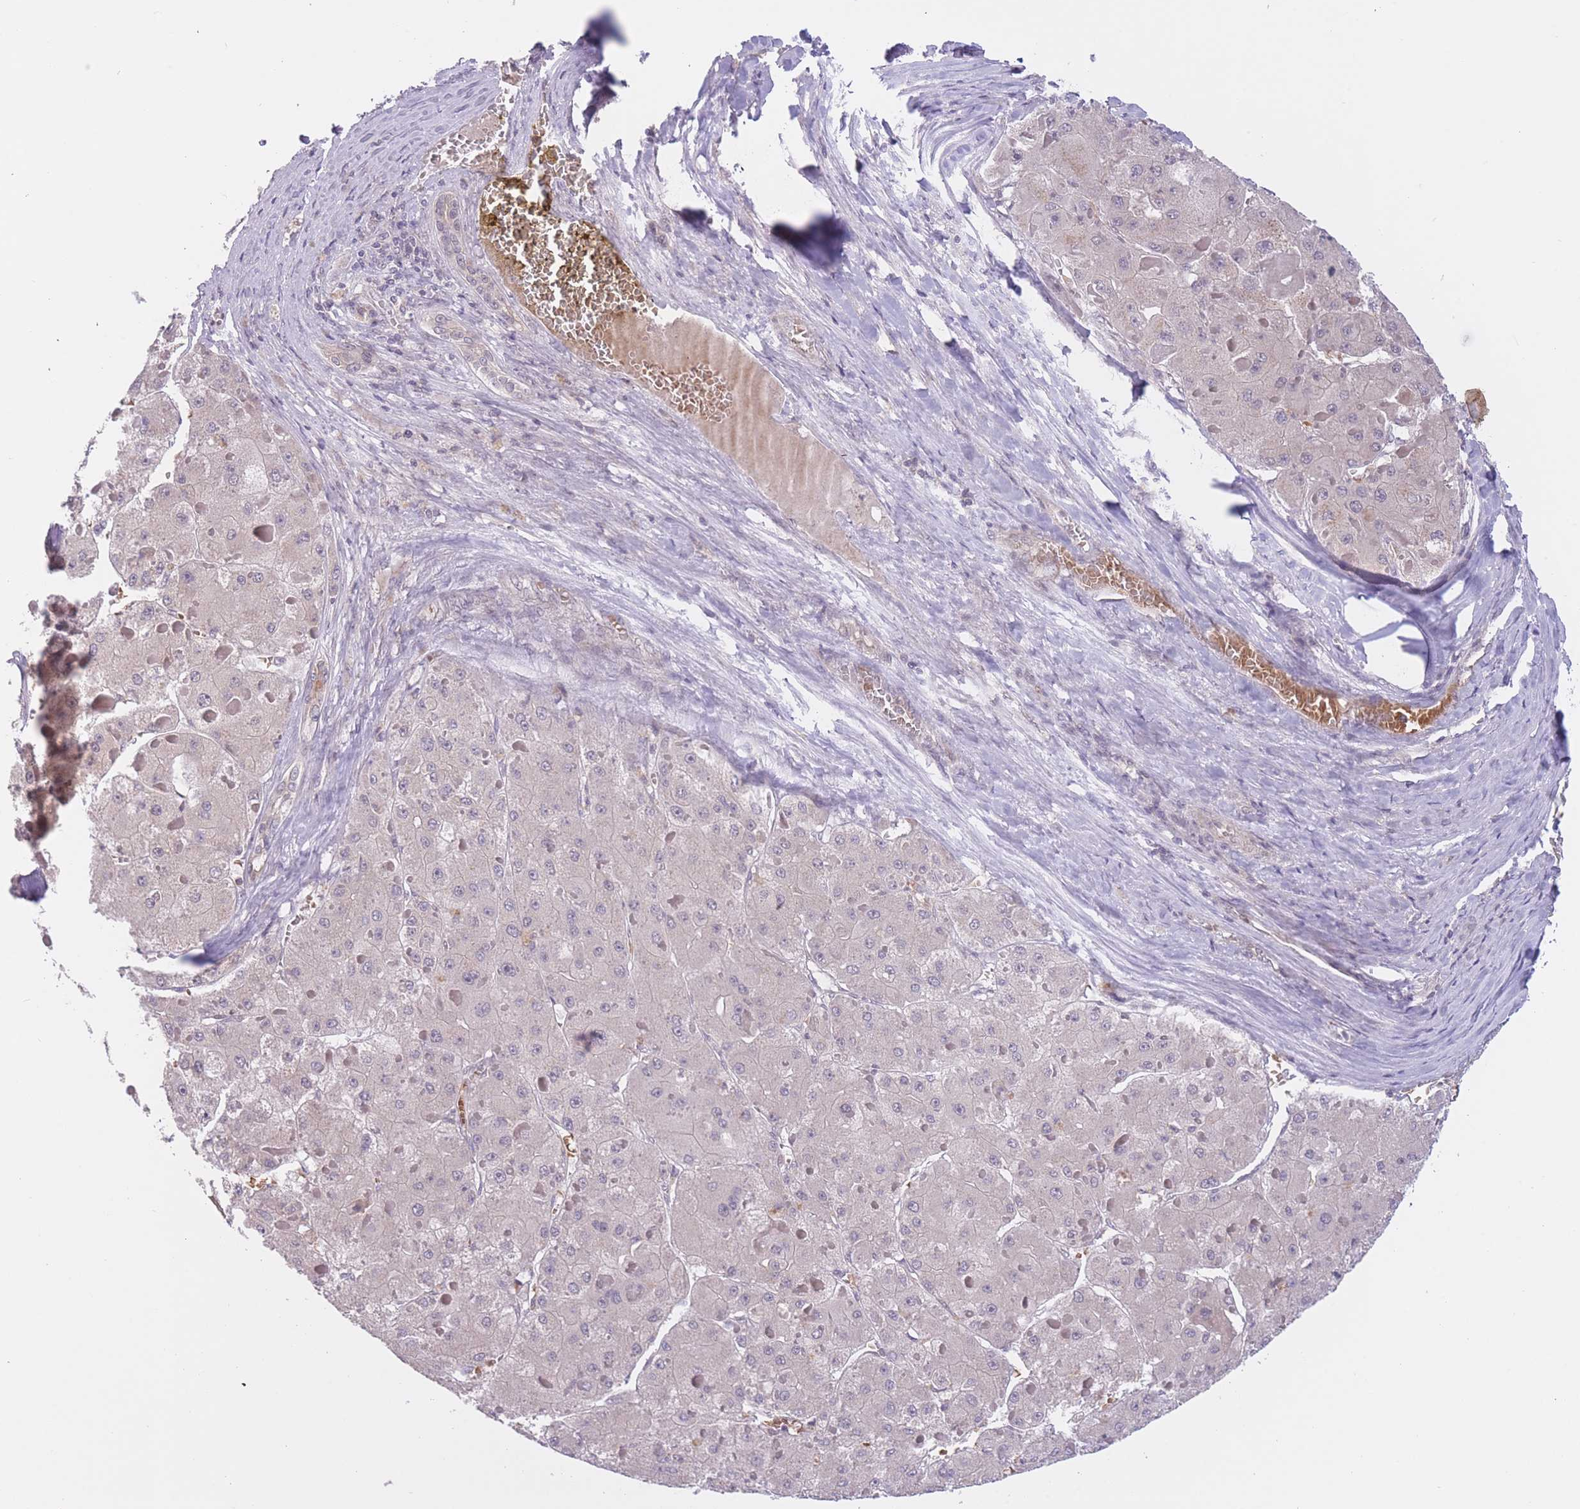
{"staining": {"intensity": "negative", "quantity": "none", "location": "none"}, "tissue": "liver cancer", "cell_type": "Tumor cells", "image_type": "cancer", "snomed": [{"axis": "morphology", "description": "Carcinoma, Hepatocellular, NOS"}, {"axis": "topography", "description": "Liver"}], "caption": "Immunohistochemistry (IHC) micrograph of liver cancer stained for a protein (brown), which displays no expression in tumor cells.", "gene": "FUT5", "patient": {"sex": "female", "age": 73}}